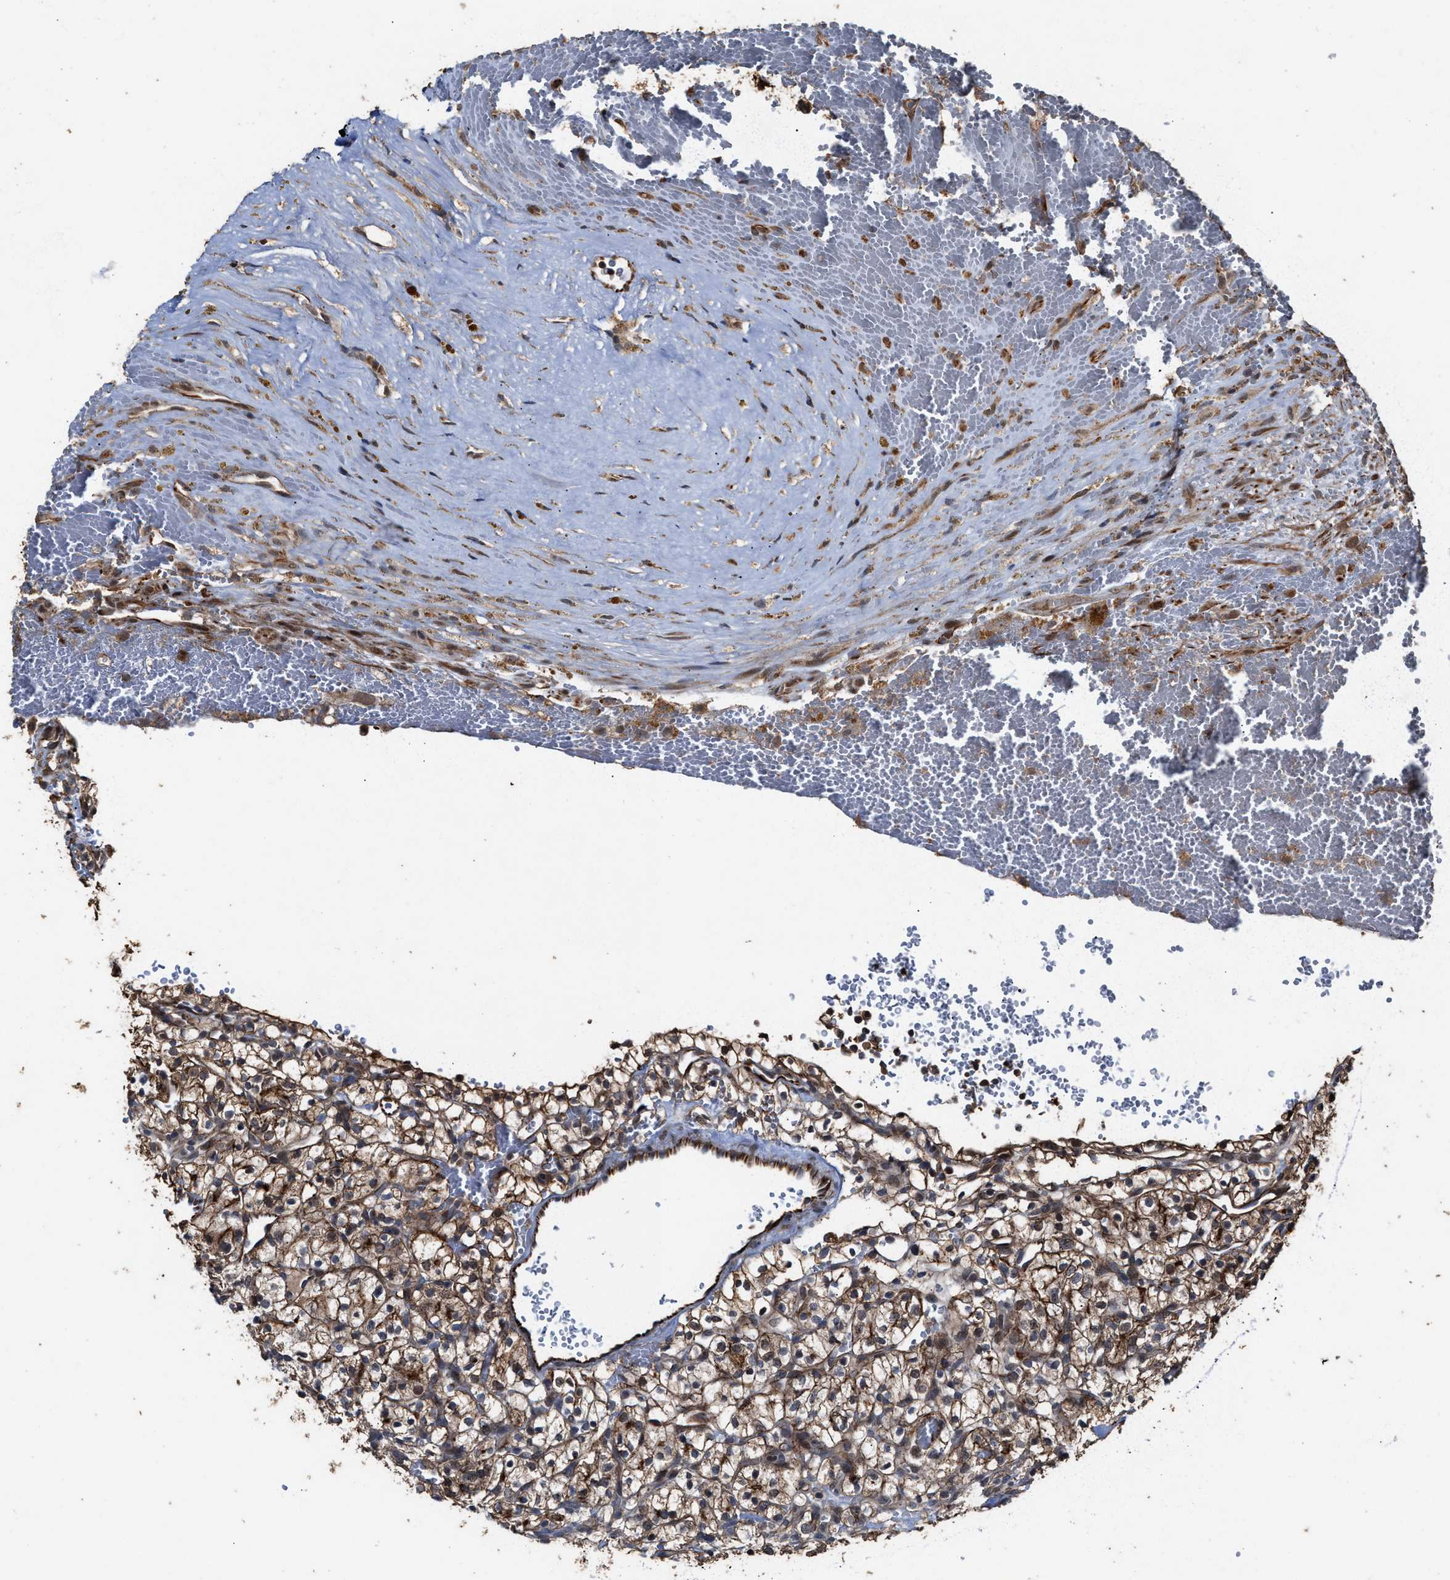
{"staining": {"intensity": "moderate", "quantity": ">75%", "location": "cytoplasmic/membranous"}, "tissue": "renal cancer", "cell_type": "Tumor cells", "image_type": "cancer", "snomed": [{"axis": "morphology", "description": "Adenocarcinoma, NOS"}, {"axis": "topography", "description": "Kidney"}], "caption": "Protein analysis of adenocarcinoma (renal) tissue demonstrates moderate cytoplasmic/membranous staining in about >75% of tumor cells.", "gene": "ZNHIT6", "patient": {"sex": "female", "age": 57}}